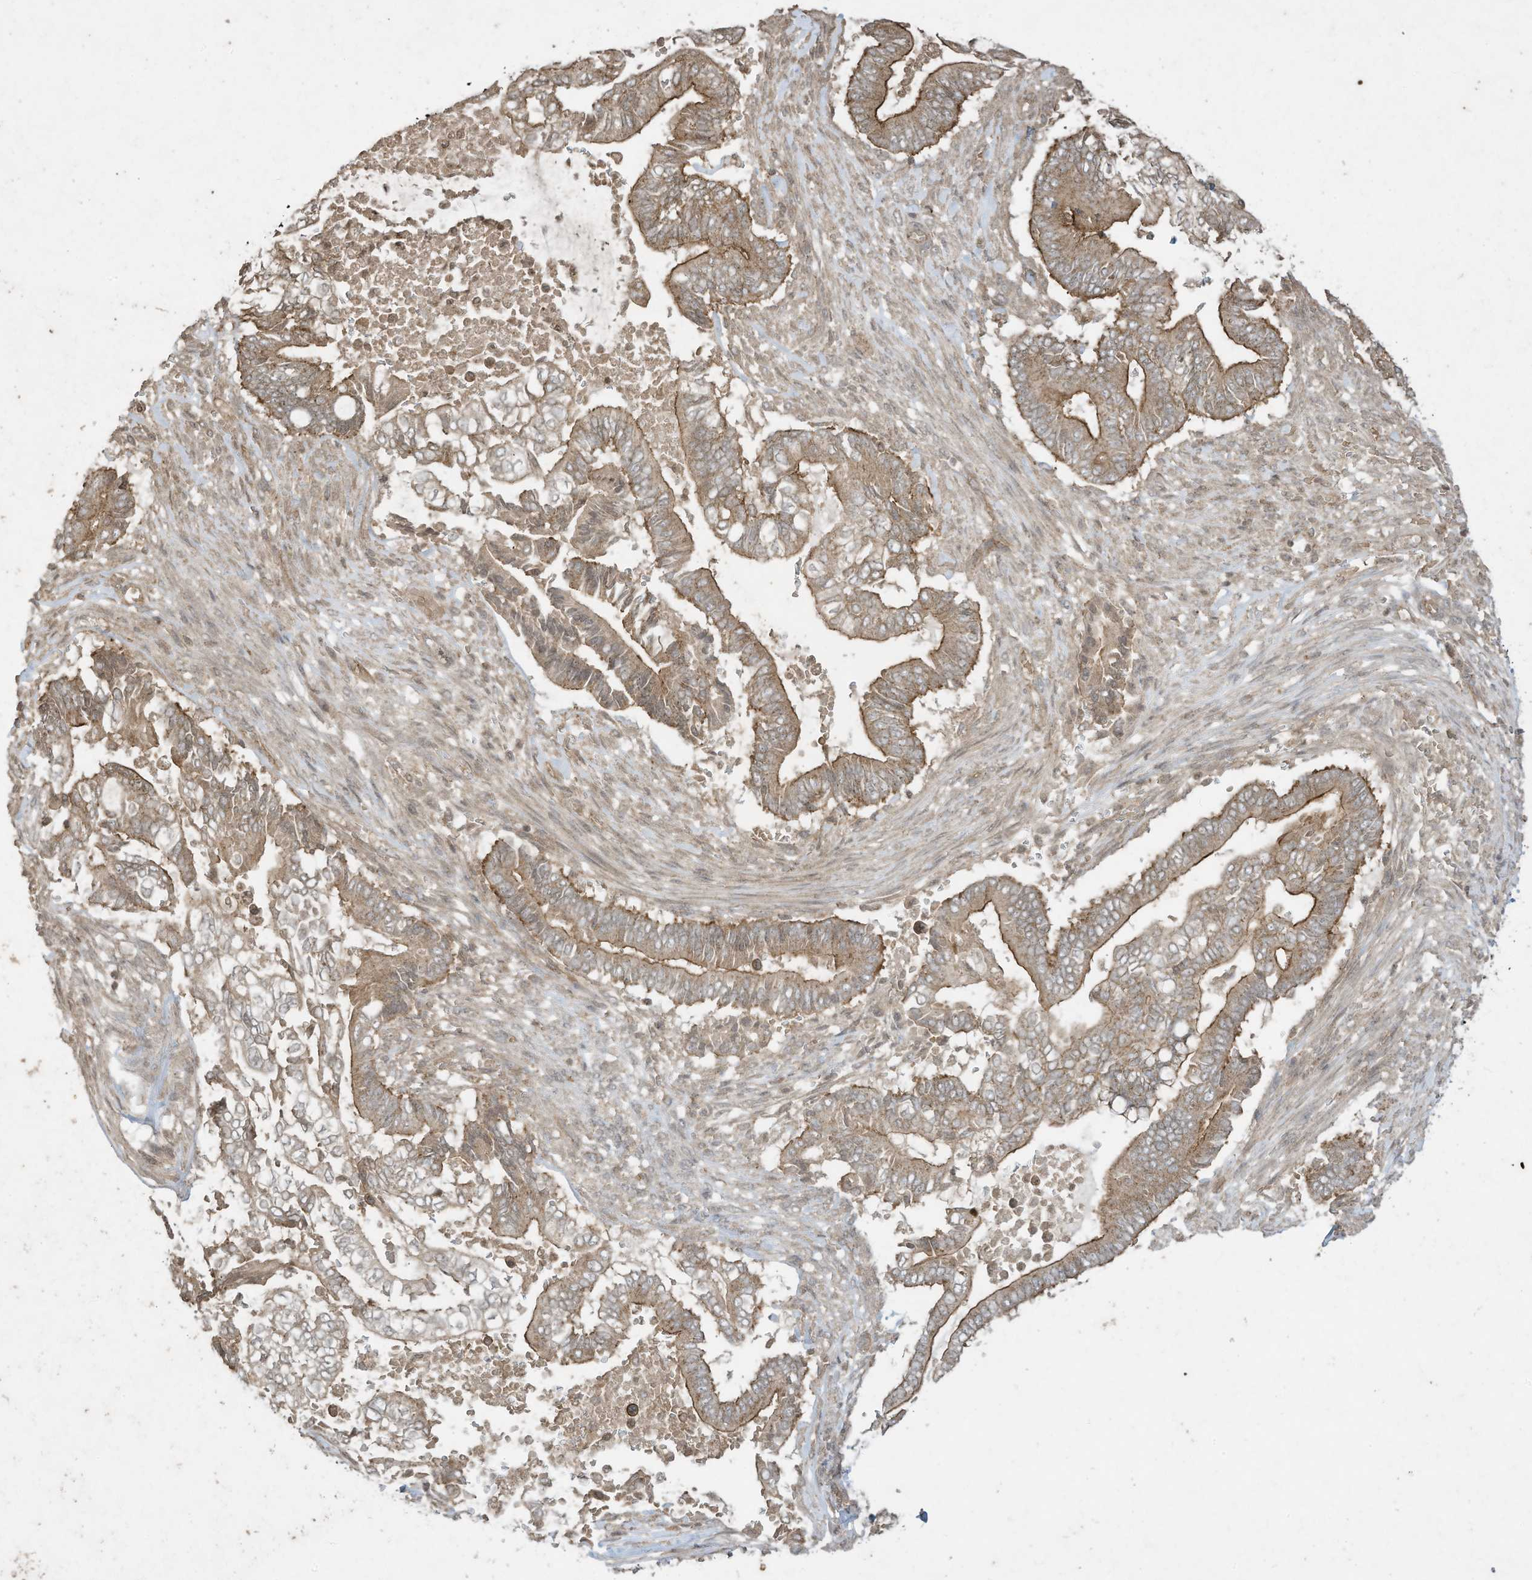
{"staining": {"intensity": "moderate", "quantity": ">75%", "location": "cytoplasmic/membranous"}, "tissue": "pancreatic cancer", "cell_type": "Tumor cells", "image_type": "cancer", "snomed": [{"axis": "morphology", "description": "Adenocarcinoma, NOS"}, {"axis": "topography", "description": "Pancreas"}], "caption": "Immunohistochemistry (IHC) (DAB (3,3'-diaminobenzidine)) staining of pancreatic cancer (adenocarcinoma) exhibits moderate cytoplasmic/membranous protein positivity in about >75% of tumor cells. (DAB = brown stain, brightfield microscopy at high magnification).", "gene": "MATN2", "patient": {"sex": "male", "age": 68}}